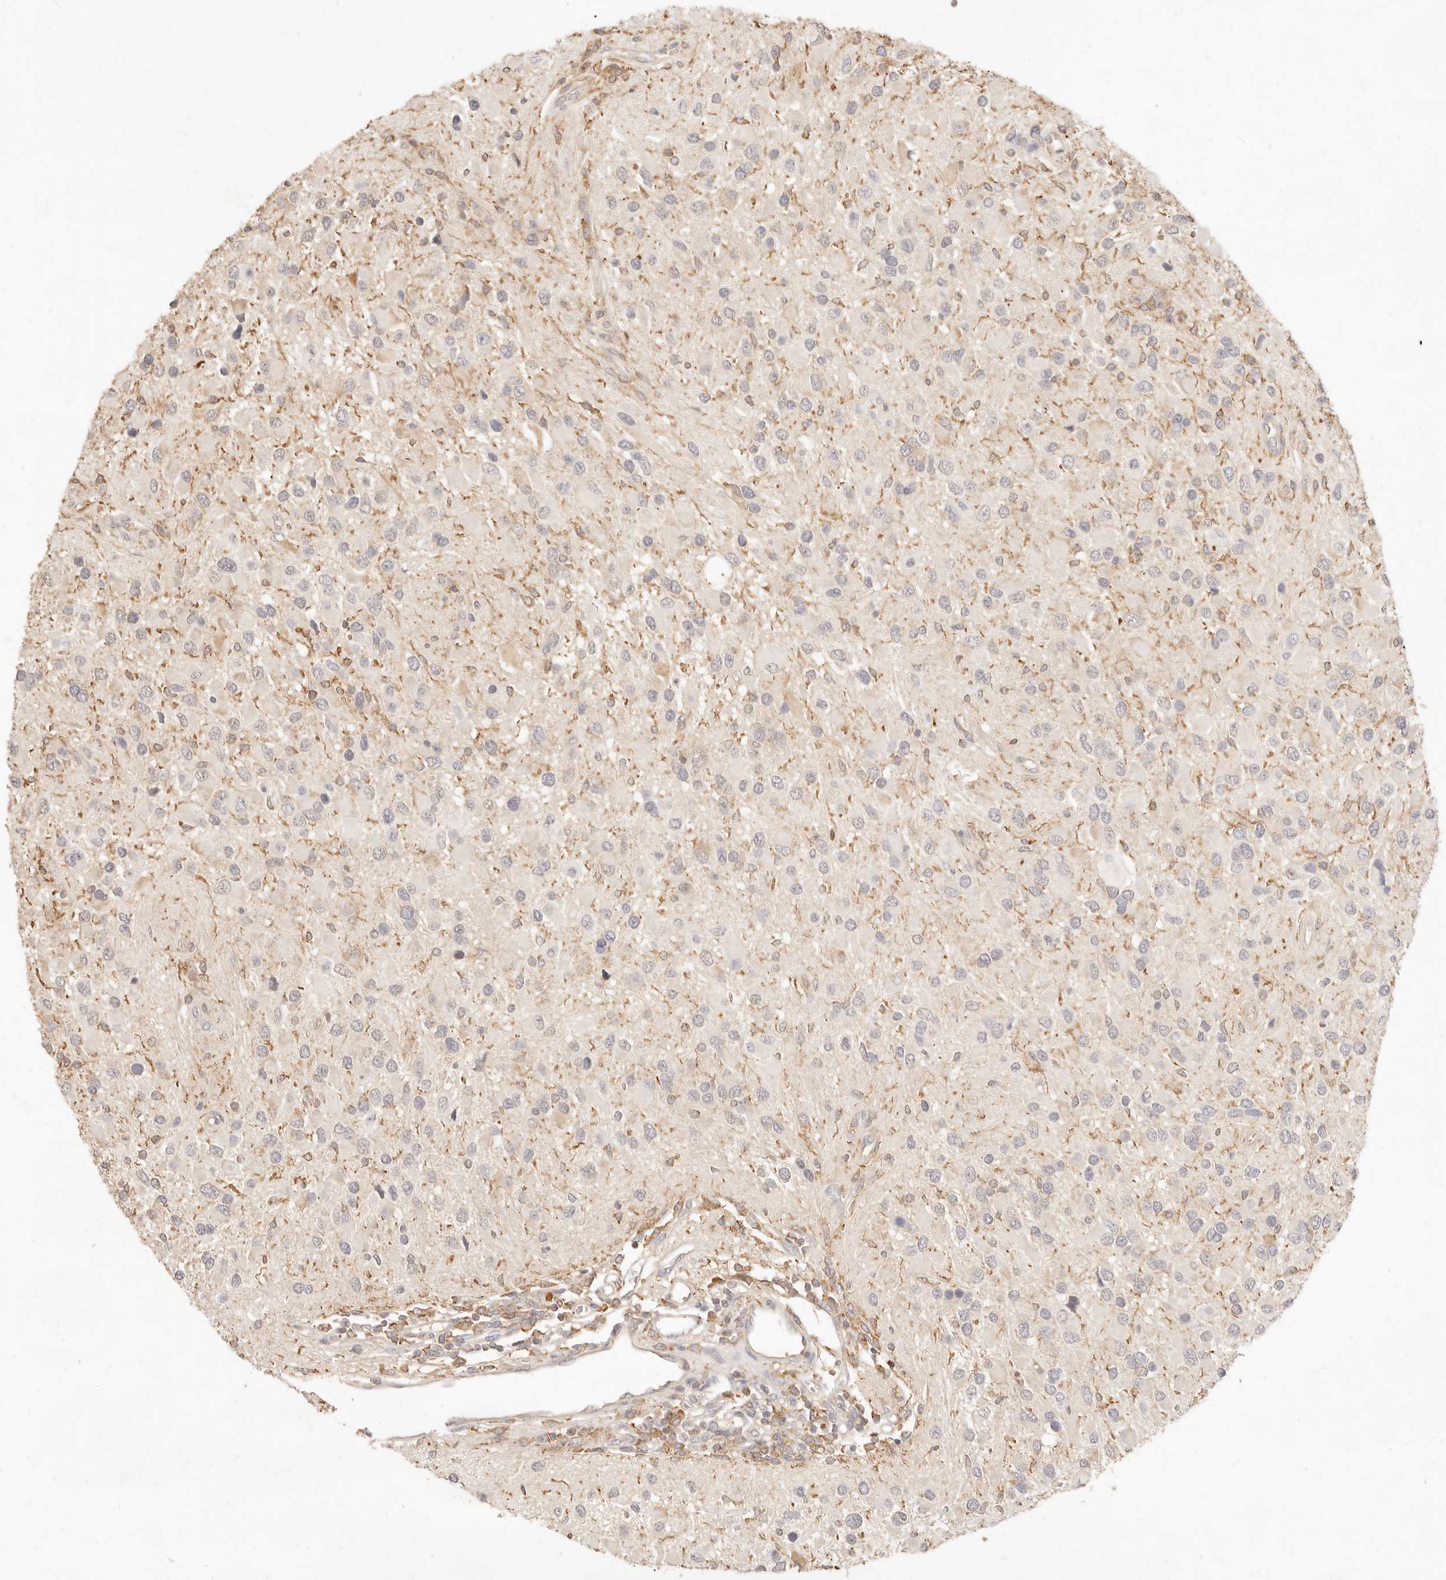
{"staining": {"intensity": "negative", "quantity": "none", "location": "none"}, "tissue": "glioma", "cell_type": "Tumor cells", "image_type": "cancer", "snomed": [{"axis": "morphology", "description": "Glioma, malignant, High grade"}, {"axis": "topography", "description": "Brain"}], "caption": "Malignant glioma (high-grade) was stained to show a protein in brown. There is no significant staining in tumor cells. Nuclei are stained in blue.", "gene": "TMTC2", "patient": {"sex": "male", "age": 53}}